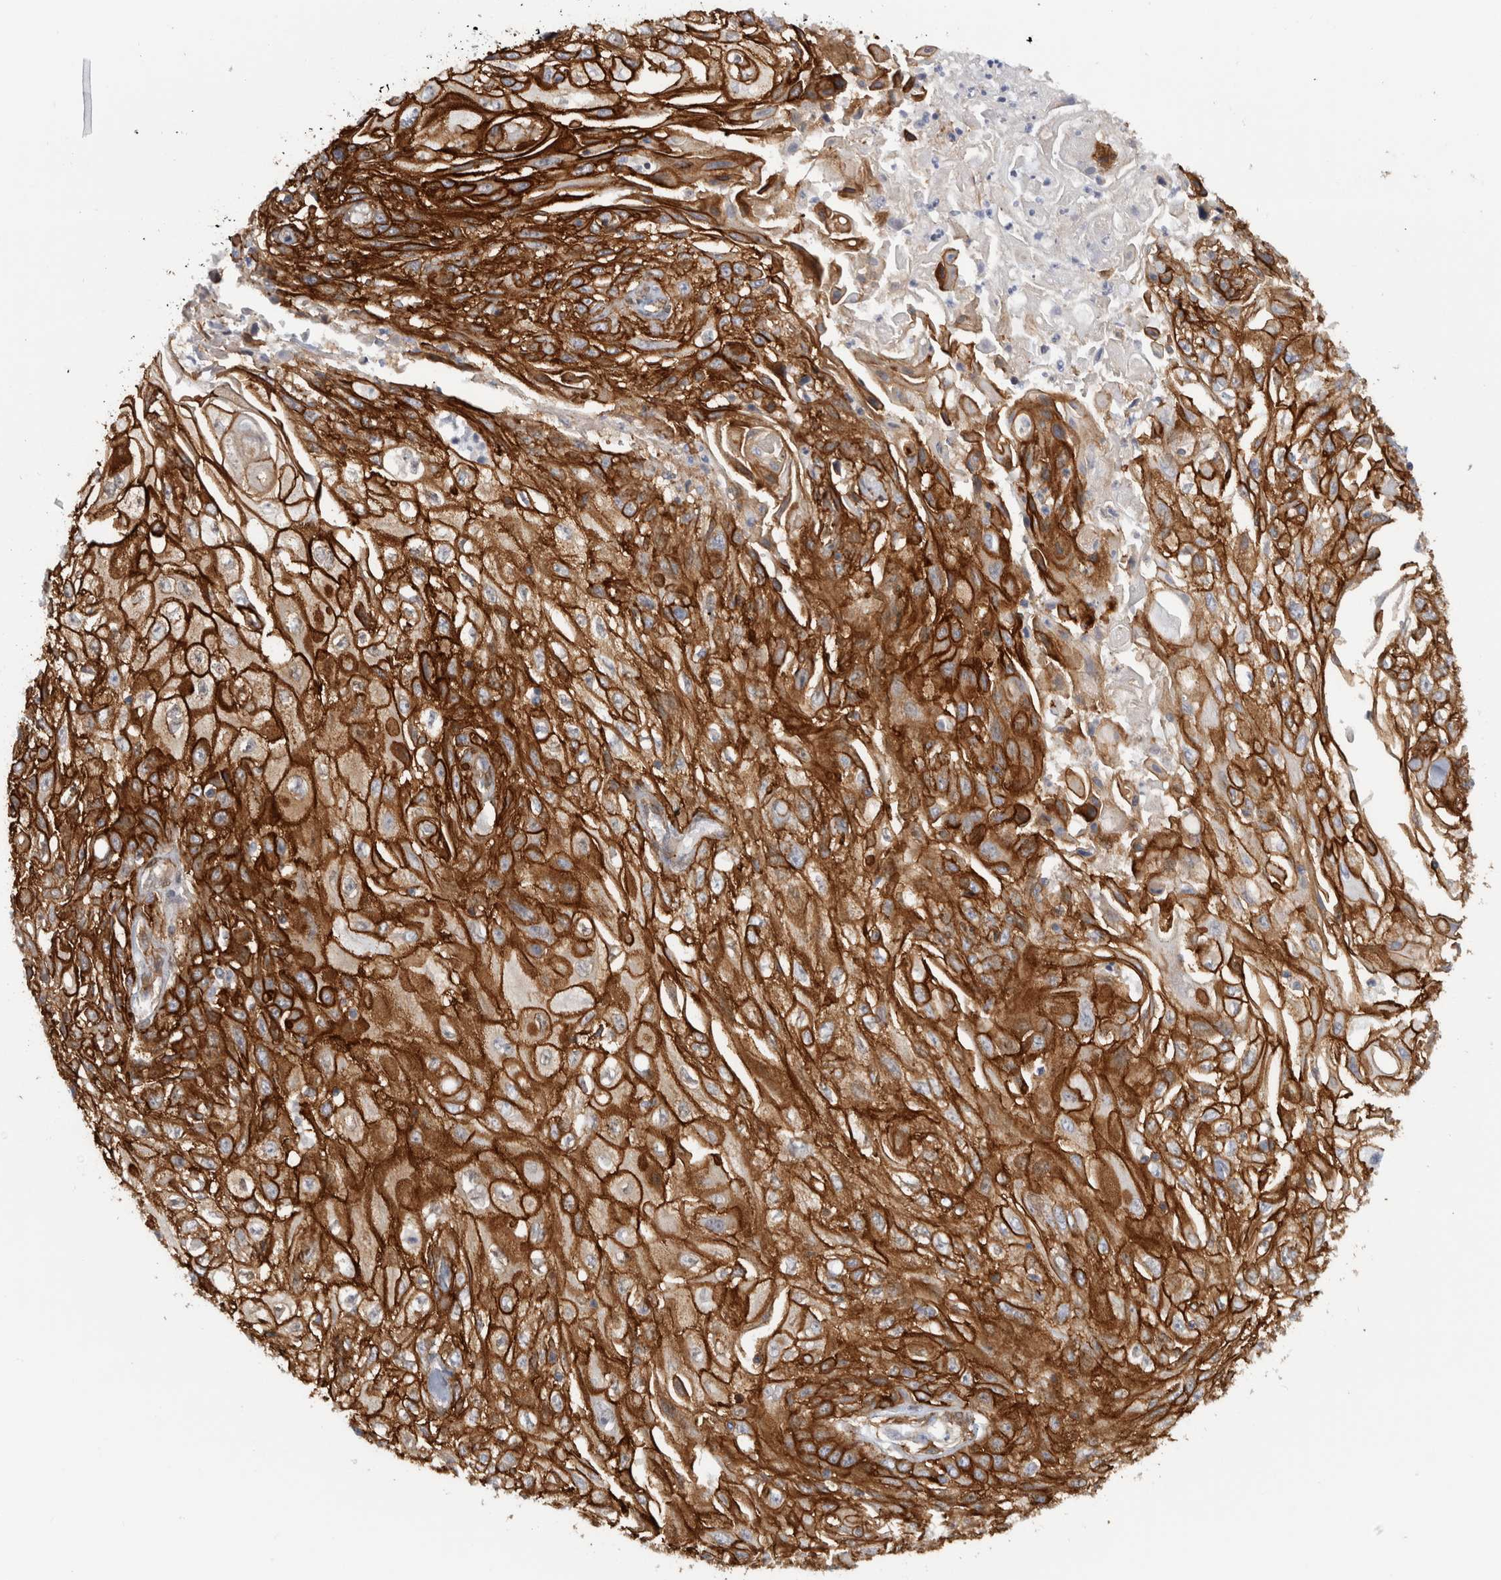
{"staining": {"intensity": "strong", "quantity": ">75%", "location": "cytoplasmic/membranous"}, "tissue": "skin cancer", "cell_type": "Tumor cells", "image_type": "cancer", "snomed": [{"axis": "morphology", "description": "Squamous cell carcinoma, NOS"}, {"axis": "morphology", "description": "Squamous cell carcinoma, metastatic, NOS"}, {"axis": "topography", "description": "Skin"}, {"axis": "topography", "description": "Lymph node"}], "caption": "Skin metastatic squamous cell carcinoma stained with a protein marker reveals strong staining in tumor cells.", "gene": "AHNAK", "patient": {"sex": "male", "age": 75}}